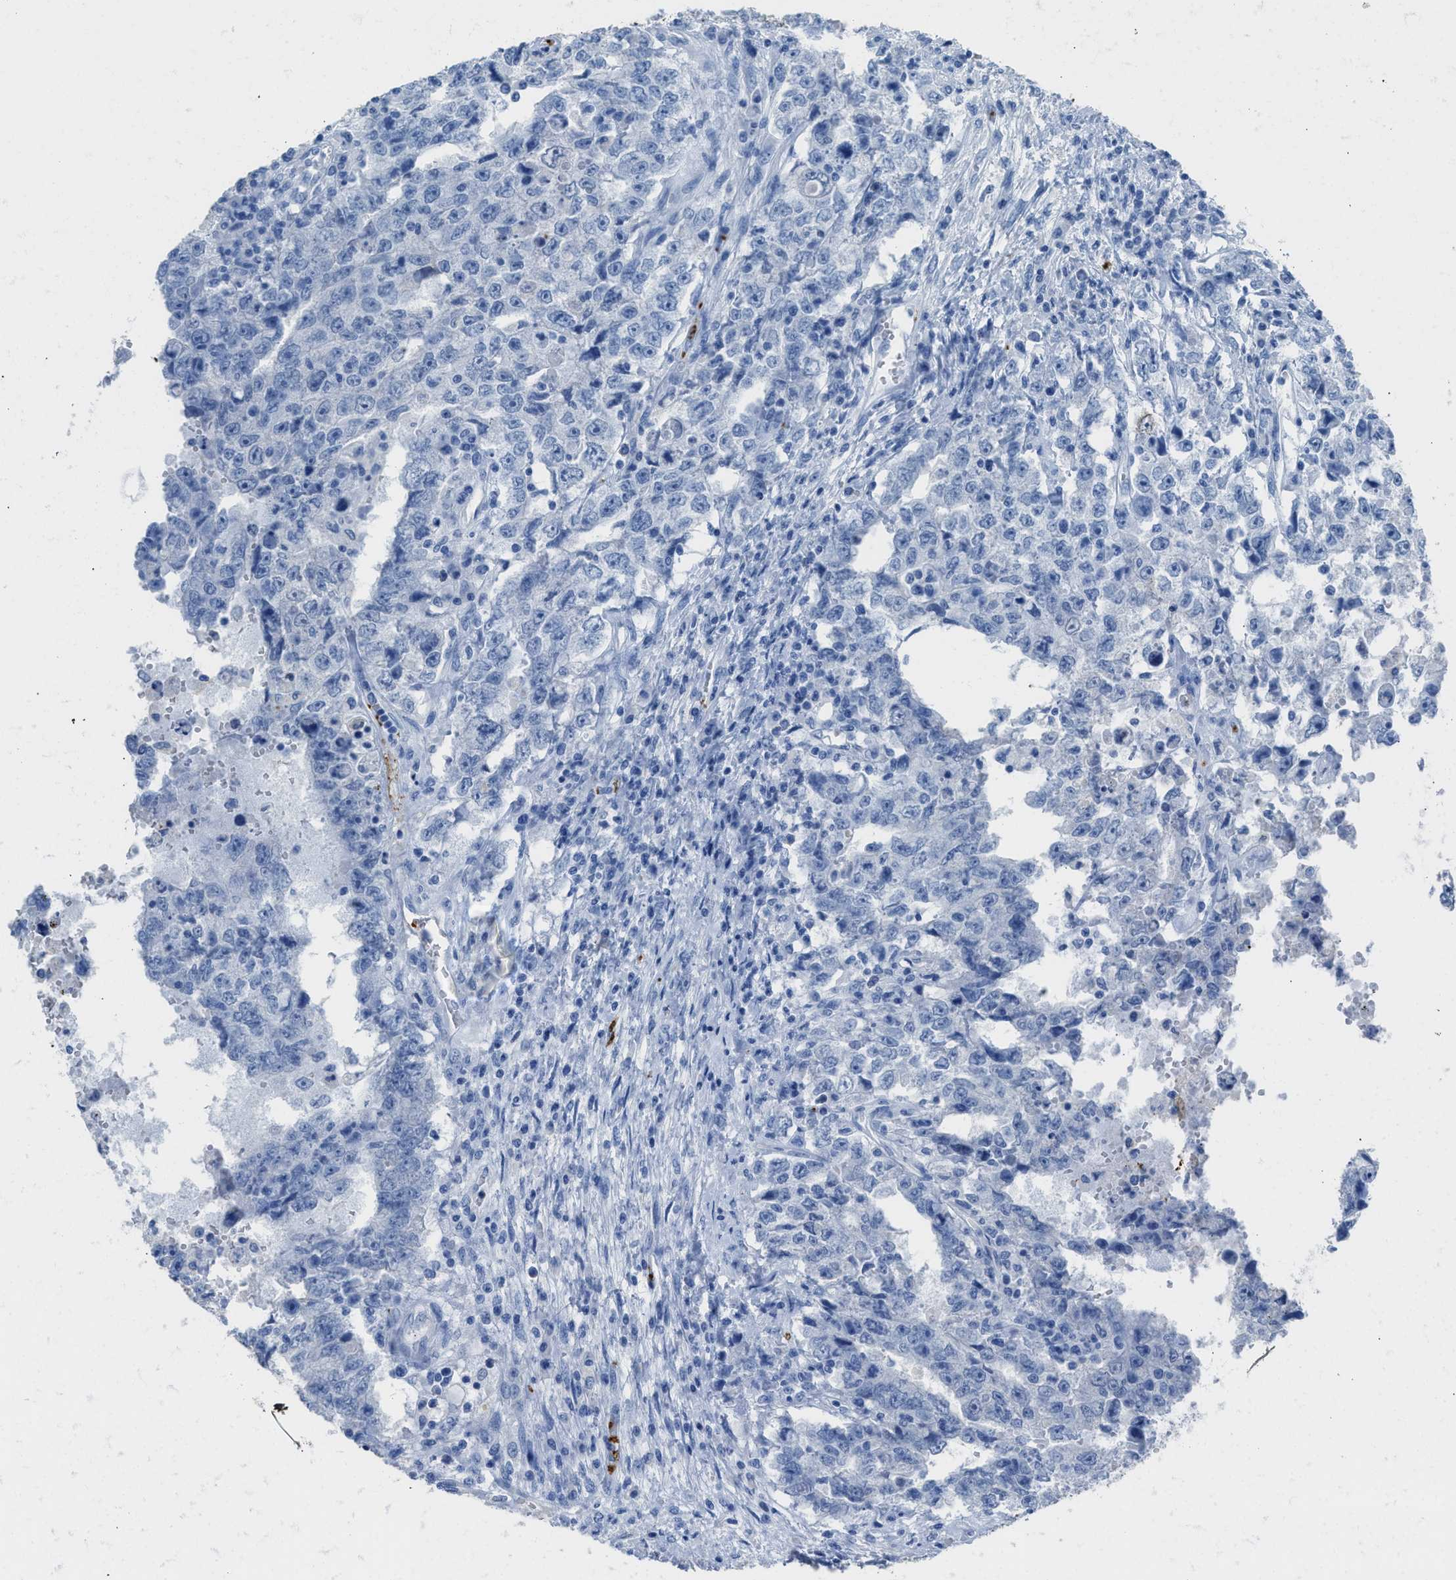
{"staining": {"intensity": "negative", "quantity": "none", "location": "none"}, "tissue": "testis cancer", "cell_type": "Tumor cells", "image_type": "cancer", "snomed": [{"axis": "morphology", "description": "Carcinoma, Embryonal, NOS"}, {"axis": "topography", "description": "Testis"}], "caption": "There is no significant positivity in tumor cells of testis embryonal carcinoma.", "gene": "FAIM2", "patient": {"sex": "male", "age": 26}}